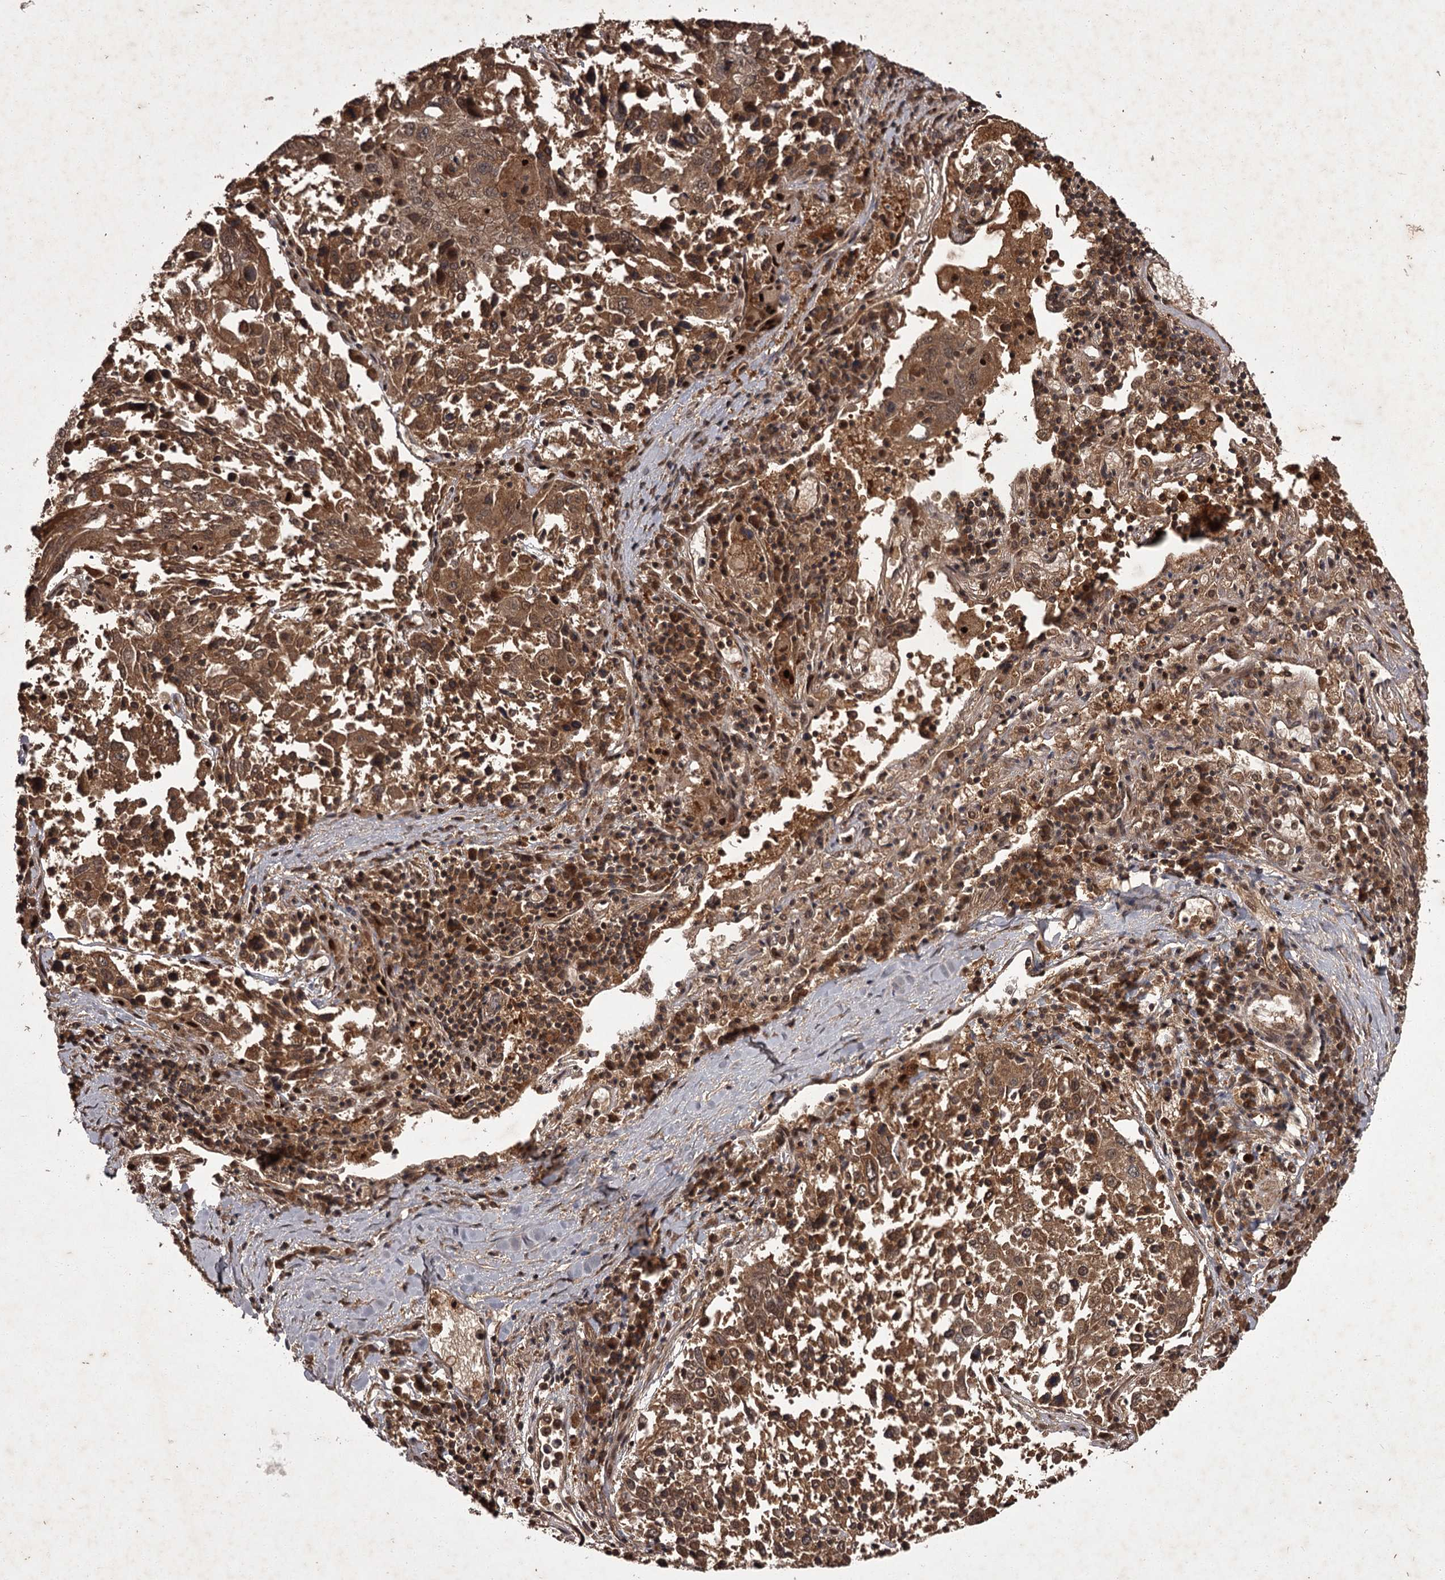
{"staining": {"intensity": "moderate", "quantity": ">75%", "location": "cytoplasmic/membranous"}, "tissue": "lung cancer", "cell_type": "Tumor cells", "image_type": "cancer", "snomed": [{"axis": "morphology", "description": "Squamous cell carcinoma, NOS"}, {"axis": "topography", "description": "Lung"}], "caption": "IHC photomicrograph of human squamous cell carcinoma (lung) stained for a protein (brown), which displays medium levels of moderate cytoplasmic/membranous expression in about >75% of tumor cells.", "gene": "TBC1D23", "patient": {"sex": "male", "age": 65}}